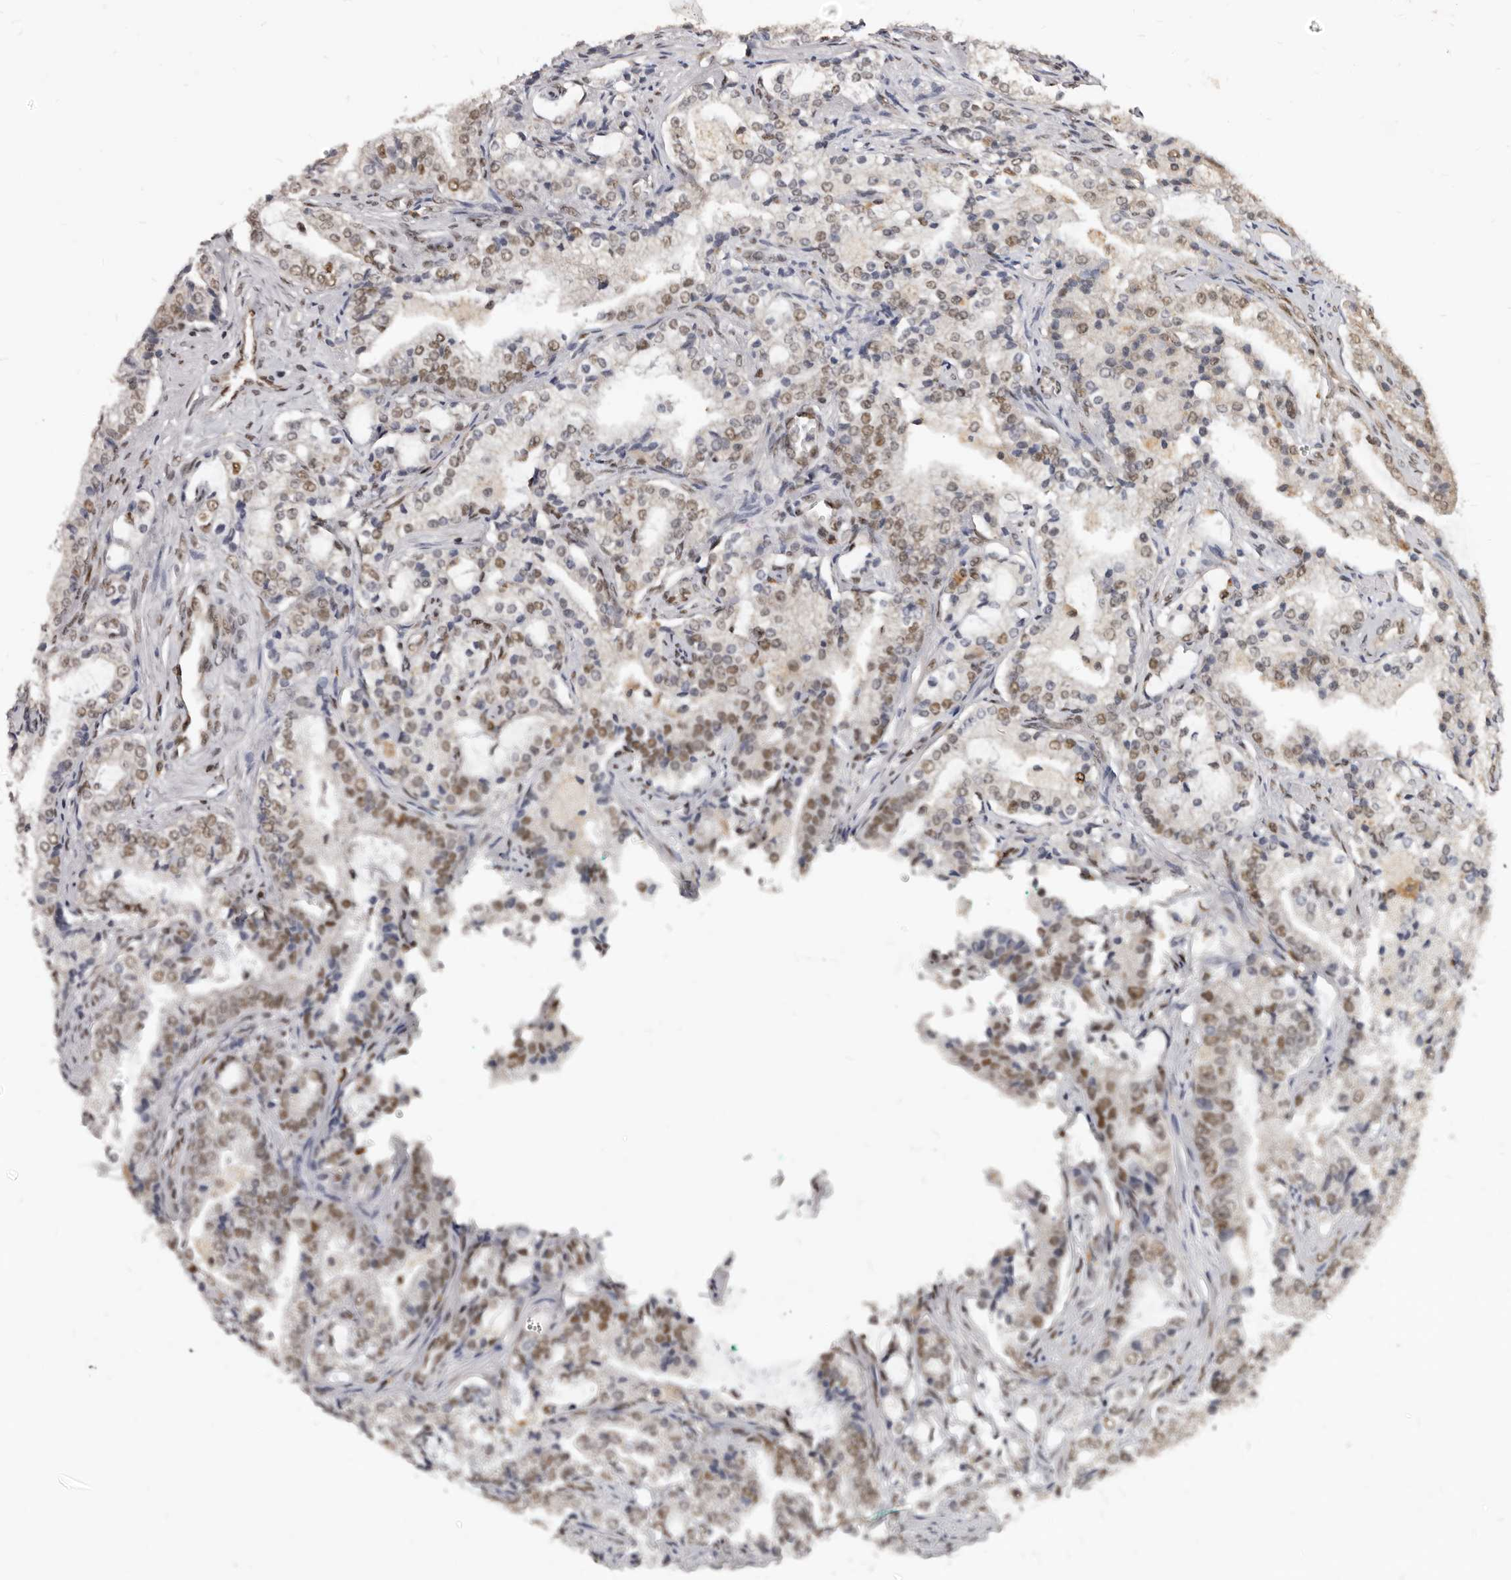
{"staining": {"intensity": "moderate", "quantity": "25%-75%", "location": "nuclear"}, "tissue": "prostate cancer", "cell_type": "Tumor cells", "image_type": "cancer", "snomed": [{"axis": "morphology", "description": "Adenocarcinoma, High grade"}, {"axis": "topography", "description": "Prostate"}], "caption": "Protein staining of prostate cancer (high-grade adenocarcinoma) tissue exhibits moderate nuclear staining in about 25%-75% of tumor cells.", "gene": "ATF5", "patient": {"sex": "male", "age": 63}}